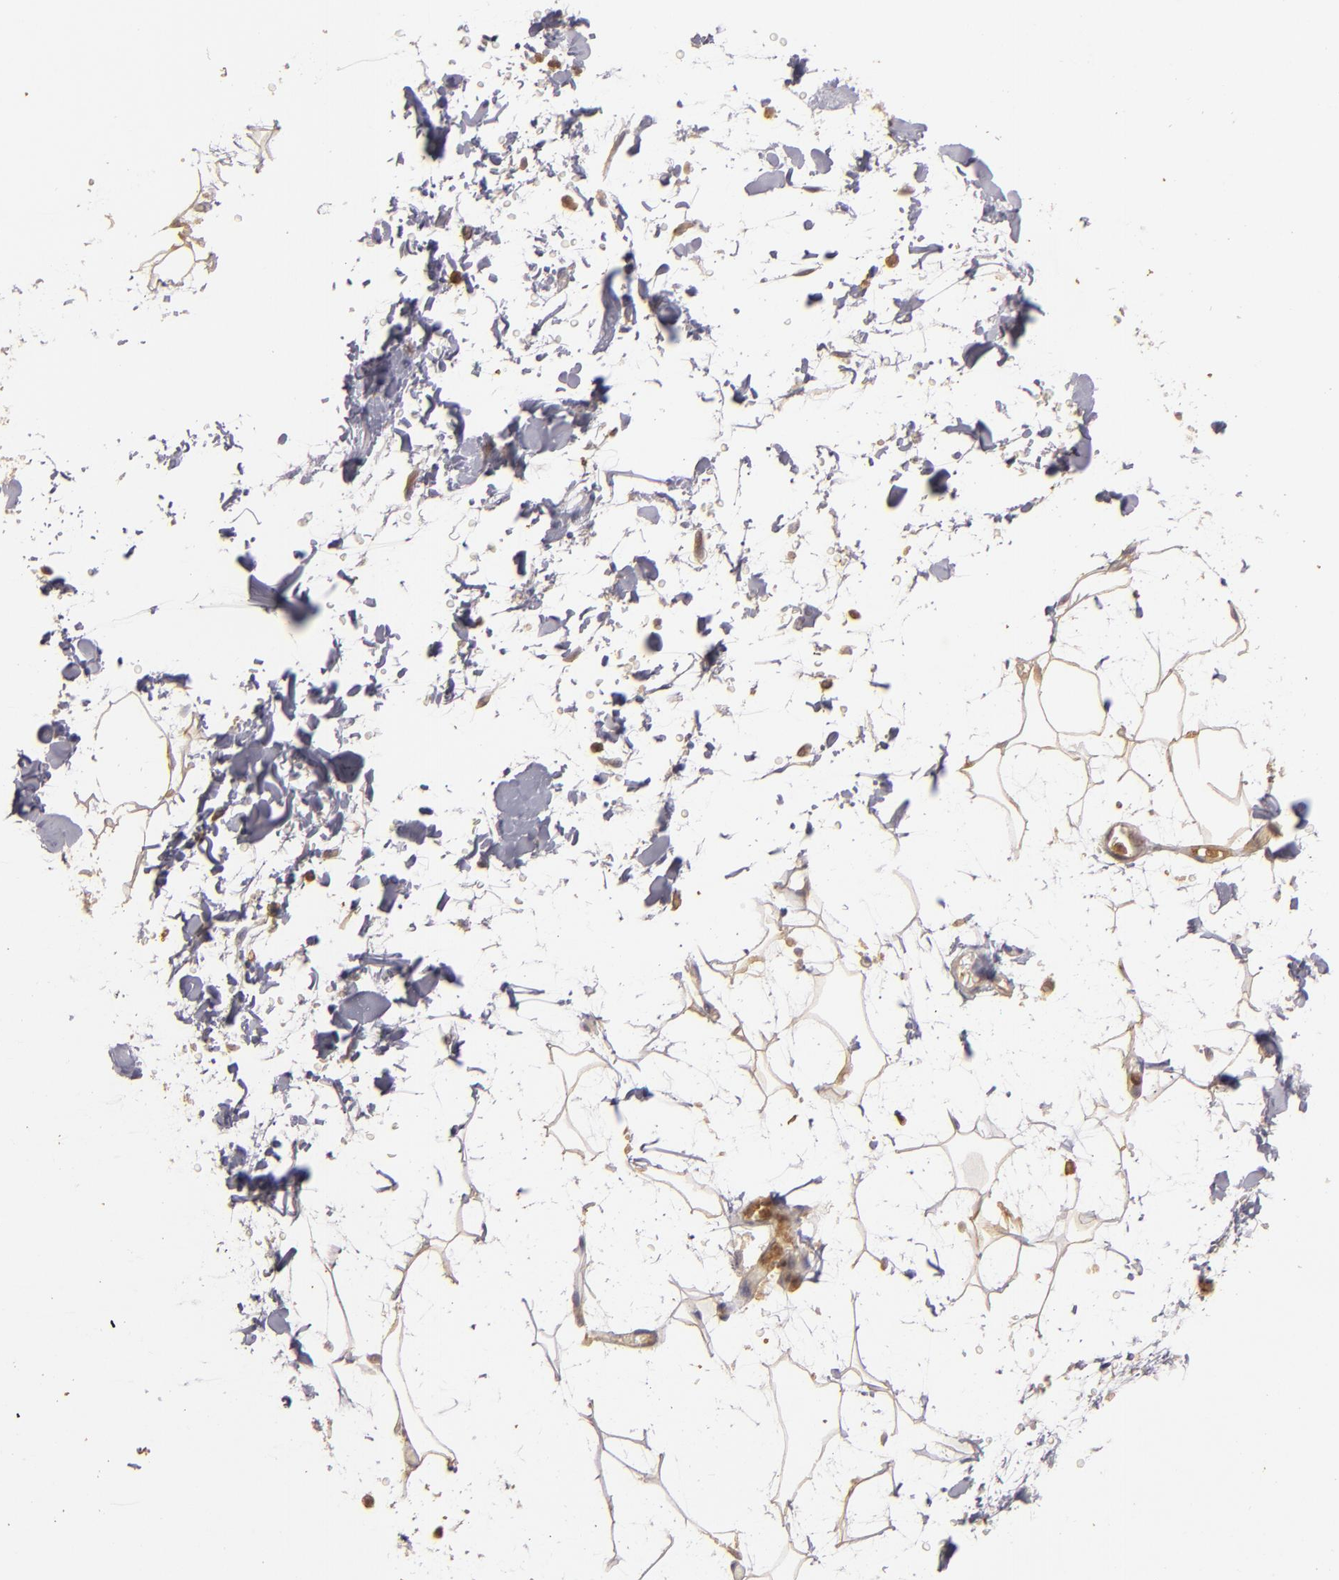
{"staining": {"intensity": "weak", "quantity": ">75%", "location": "cytoplasmic/membranous"}, "tissue": "adipose tissue", "cell_type": "Adipocytes", "image_type": "normal", "snomed": [{"axis": "morphology", "description": "Normal tissue, NOS"}, {"axis": "topography", "description": "Soft tissue"}], "caption": "Benign adipose tissue displays weak cytoplasmic/membranous expression in approximately >75% of adipocytes, visualized by immunohistochemistry. (brown staining indicates protein expression, while blue staining denotes nuclei).", "gene": "PRKCD", "patient": {"sex": "male", "age": 72}}